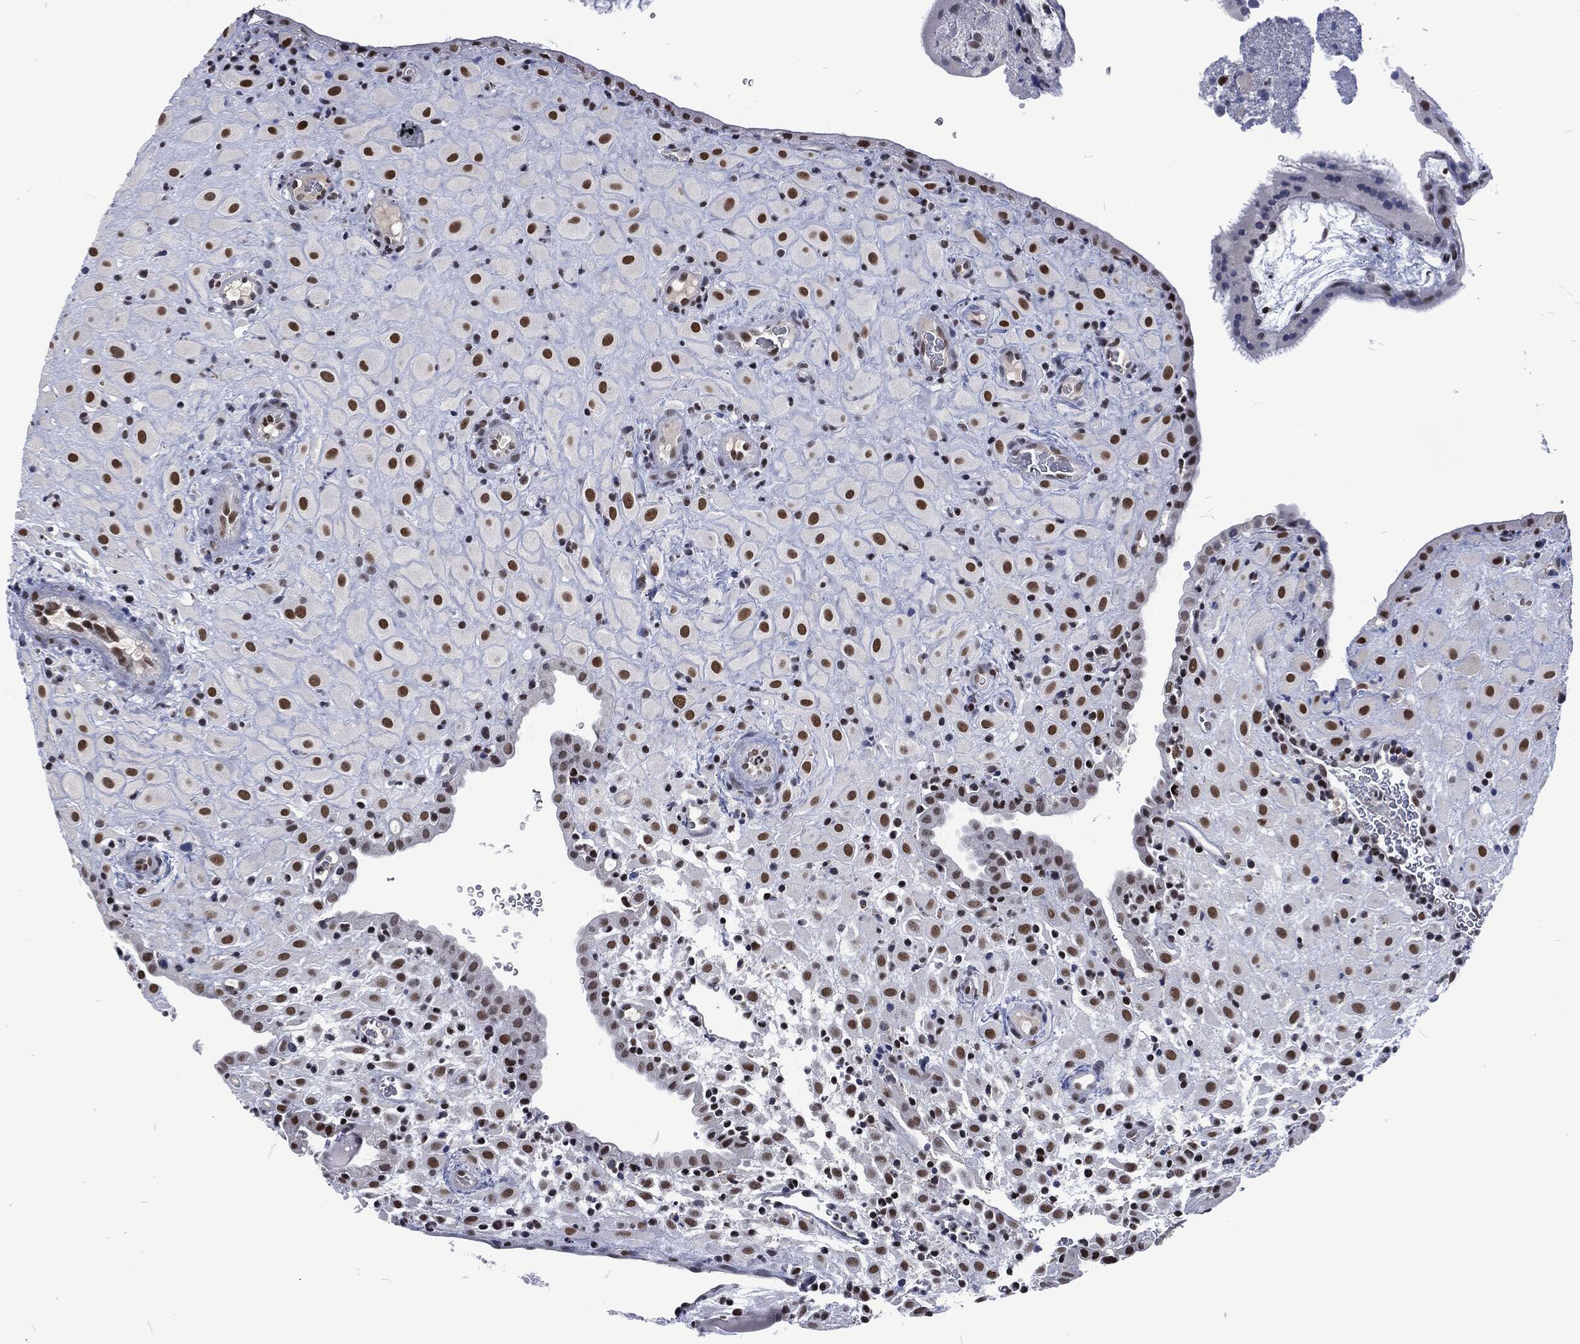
{"staining": {"intensity": "moderate", "quantity": ">75%", "location": "nuclear"}, "tissue": "placenta", "cell_type": "Decidual cells", "image_type": "normal", "snomed": [{"axis": "morphology", "description": "Normal tissue, NOS"}, {"axis": "topography", "description": "Placenta"}], "caption": "The image demonstrates staining of unremarkable placenta, revealing moderate nuclear protein staining (brown color) within decidual cells. The protein of interest is shown in brown color, while the nuclei are stained blue.", "gene": "DCPS", "patient": {"sex": "female", "age": 19}}